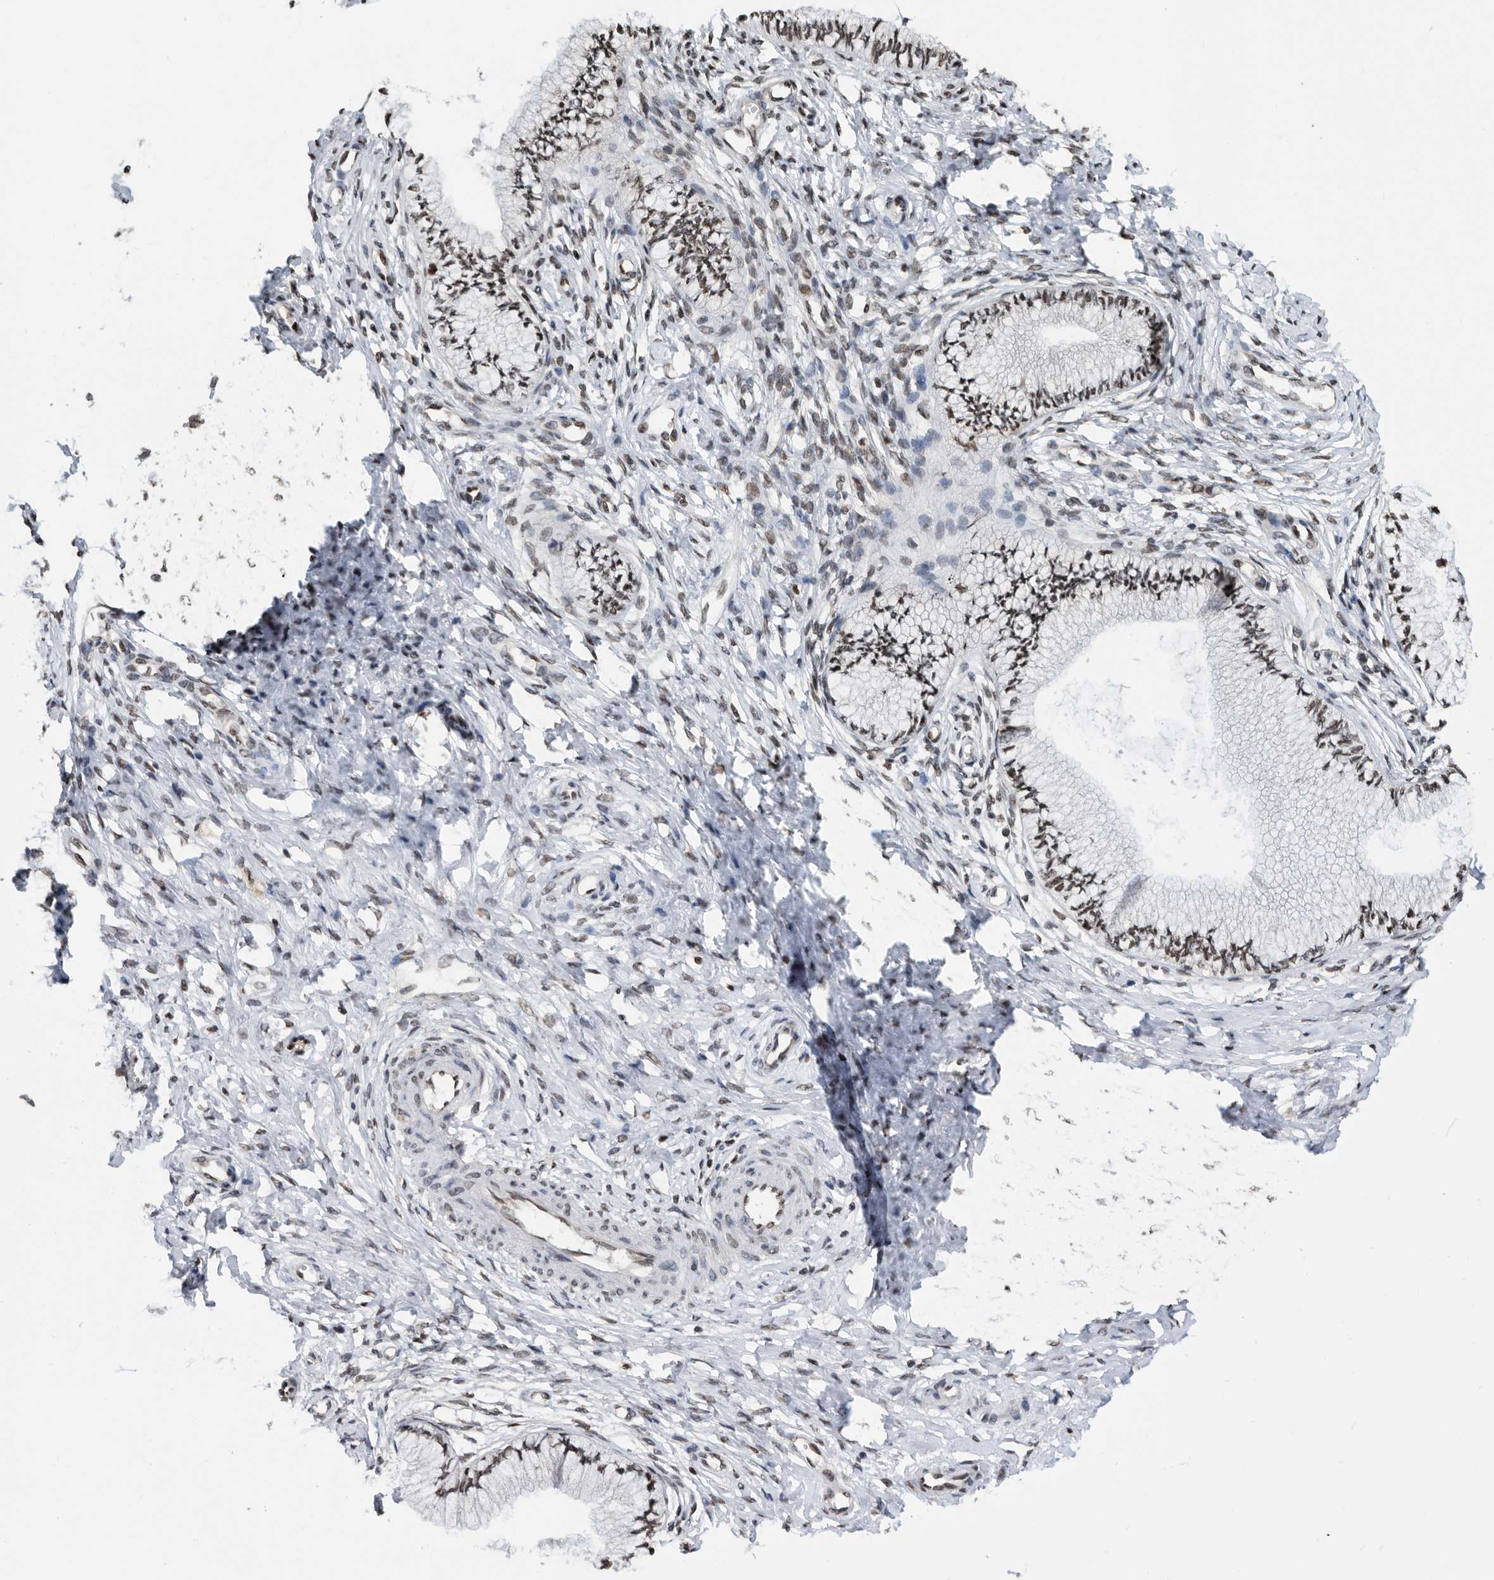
{"staining": {"intensity": "weak", "quantity": ">75%", "location": "nuclear"}, "tissue": "cervix", "cell_type": "Glandular cells", "image_type": "normal", "snomed": [{"axis": "morphology", "description": "Normal tissue, NOS"}, {"axis": "topography", "description": "Cervix"}], "caption": "The image shows immunohistochemical staining of unremarkable cervix. There is weak nuclear expression is identified in approximately >75% of glandular cells. (DAB IHC with brightfield microscopy, high magnification).", "gene": "SNRNP48", "patient": {"sex": "female", "age": 36}}